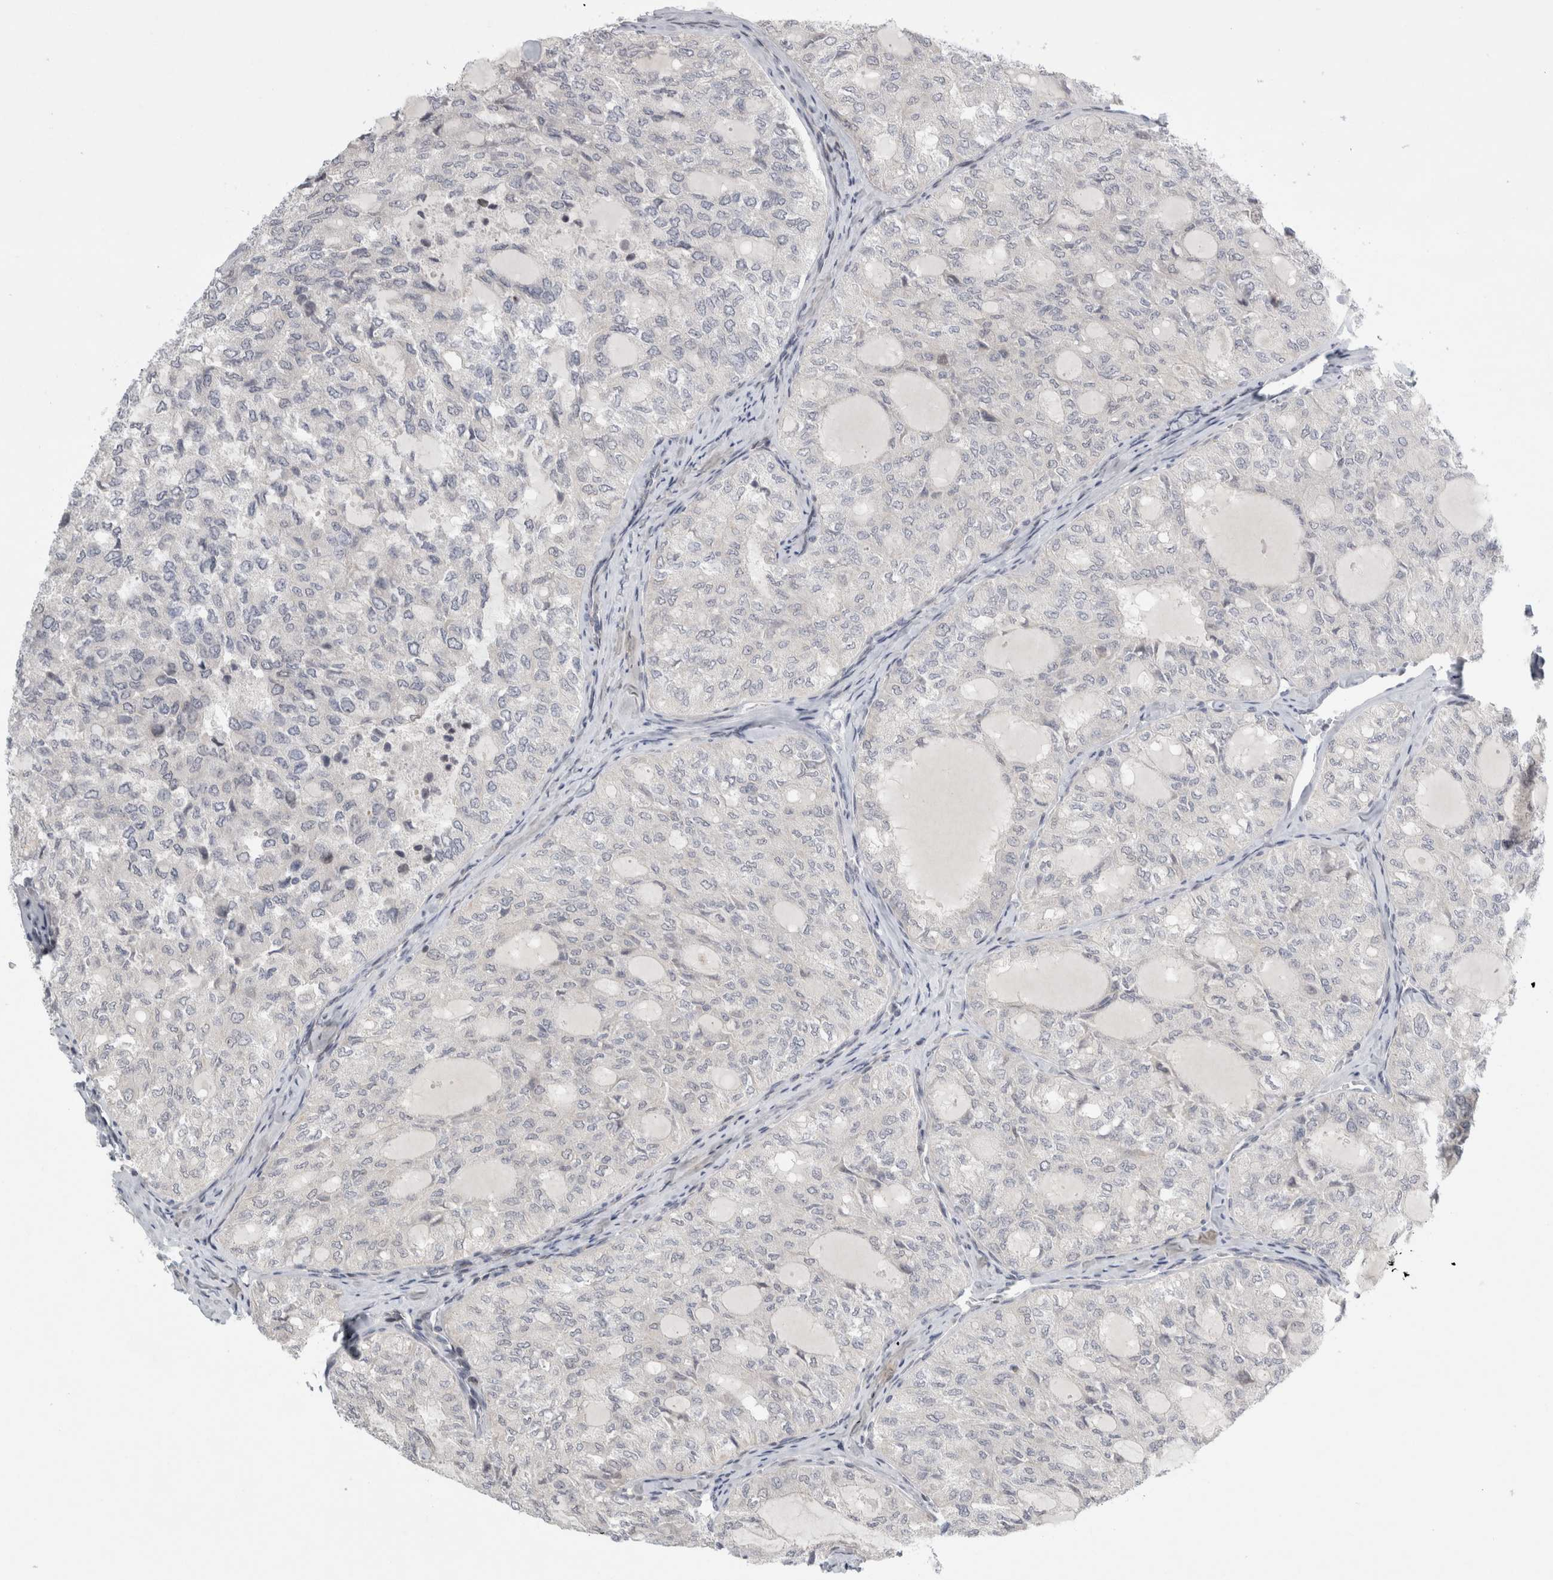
{"staining": {"intensity": "negative", "quantity": "none", "location": "none"}, "tissue": "thyroid cancer", "cell_type": "Tumor cells", "image_type": "cancer", "snomed": [{"axis": "morphology", "description": "Follicular adenoma carcinoma, NOS"}, {"axis": "topography", "description": "Thyroid gland"}], "caption": "The micrograph displays no significant expression in tumor cells of thyroid cancer (follicular adenoma carcinoma).", "gene": "UTP25", "patient": {"sex": "male", "age": 75}}